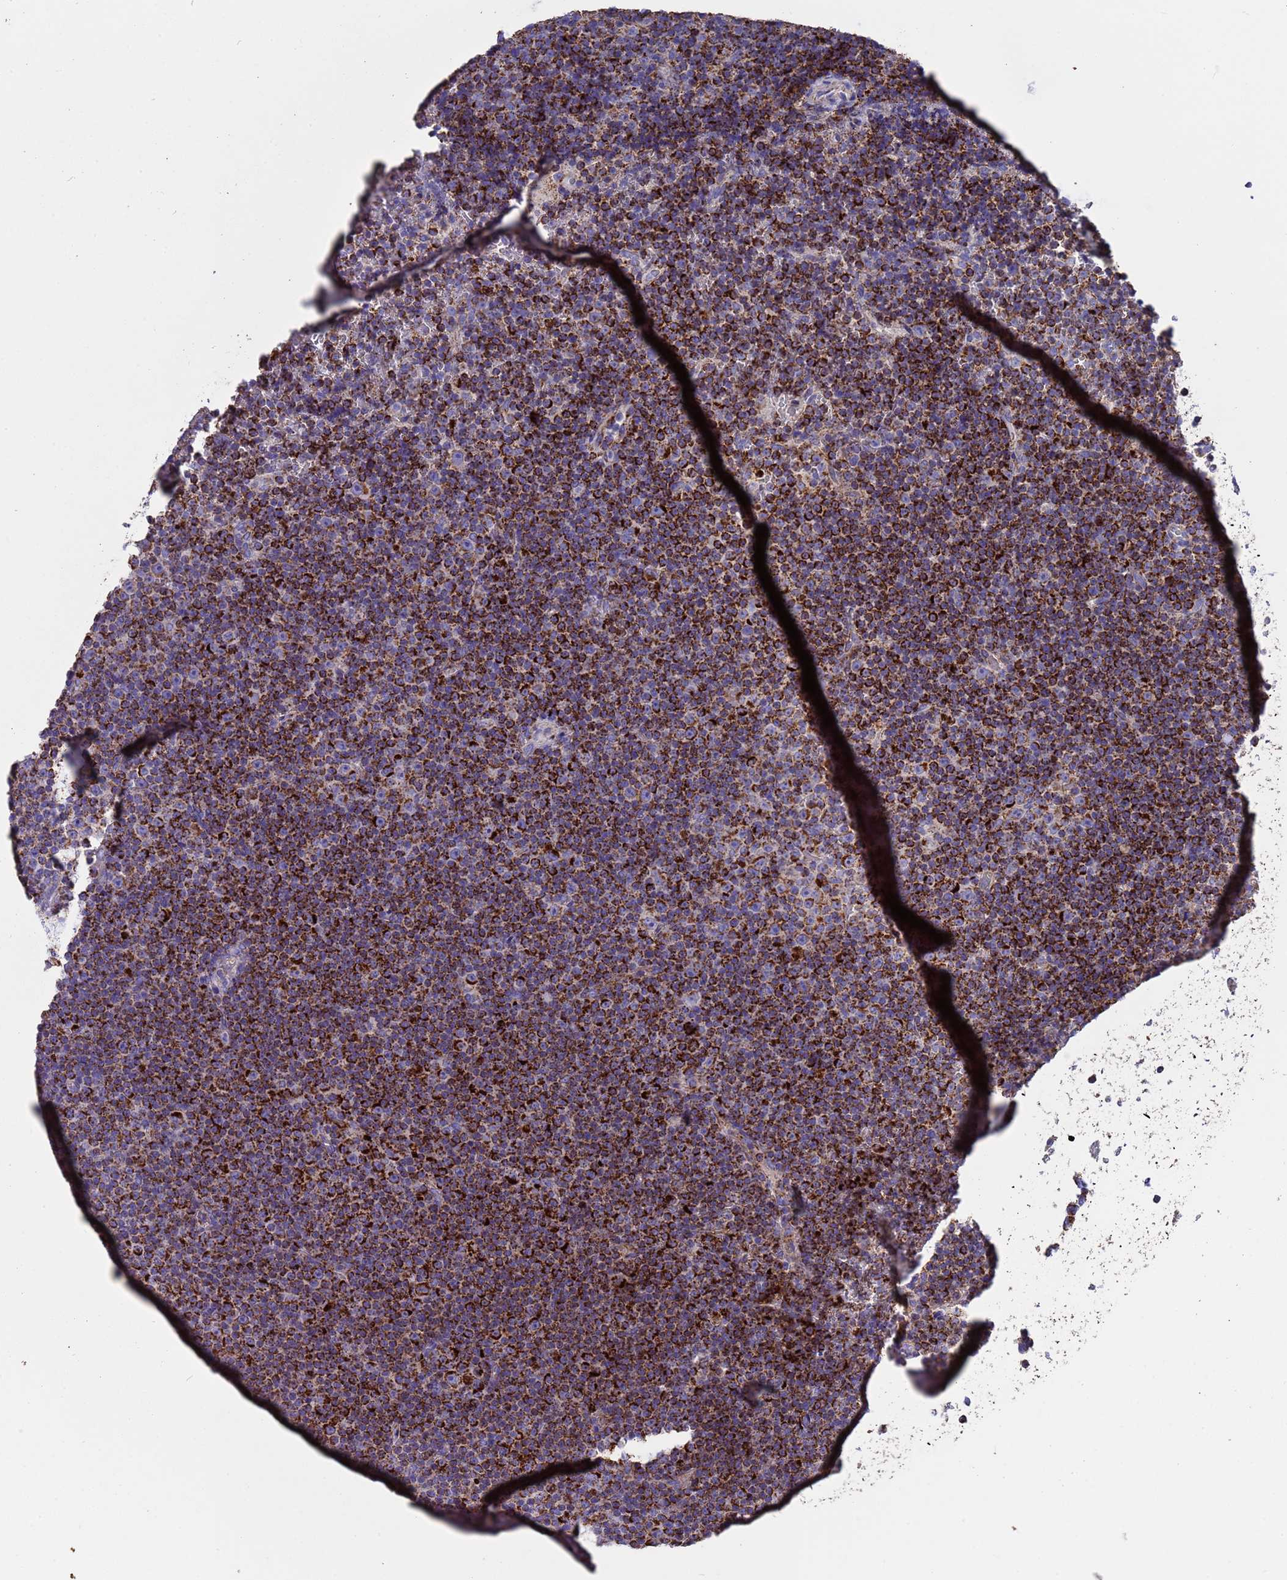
{"staining": {"intensity": "strong", "quantity": ">75%", "location": "cytoplasmic/membranous"}, "tissue": "lymphoma", "cell_type": "Tumor cells", "image_type": "cancer", "snomed": [{"axis": "morphology", "description": "Malignant lymphoma, non-Hodgkin's type, Low grade"}, {"axis": "topography", "description": "Lymph node"}], "caption": "Protein expression by immunohistochemistry shows strong cytoplasmic/membranous expression in about >75% of tumor cells in lymphoma.", "gene": "ZNFX1", "patient": {"sex": "female", "age": 67}}